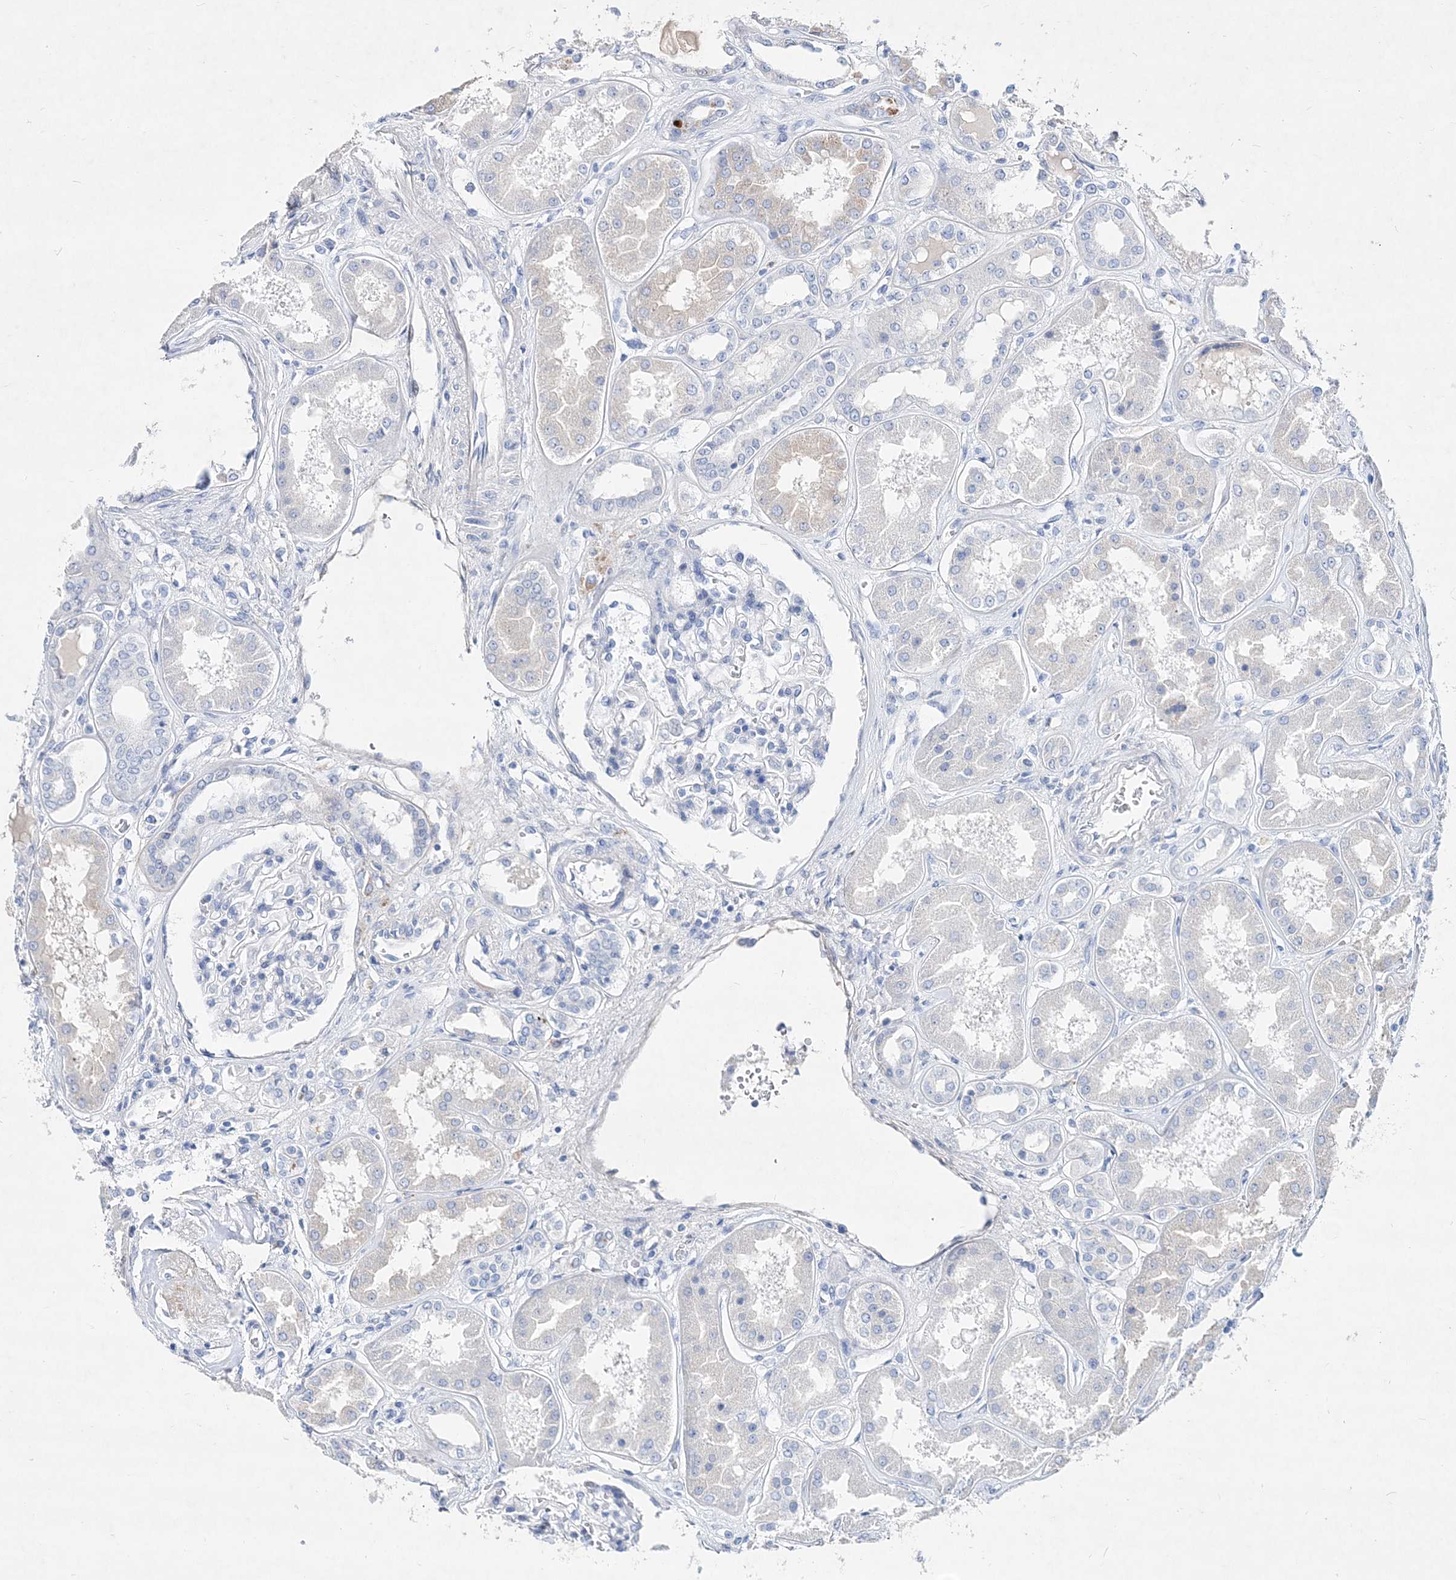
{"staining": {"intensity": "negative", "quantity": "none", "location": "none"}, "tissue": "kidney", "cell_type": "Cells in glomeruli", "image_type": "normal", "snomed": [{"axis": "morphology", "description": "Normal tissue, NOS"}, {"axis": "topography", "description": "Kidney"}], "caption": "This is an immunohistochemistry (IHC) histopathology image of benign kidney. There is no staining in cells in glomeruli.", "gene": "SPINK7", "patient": {"sex": "female", "age": 56}}